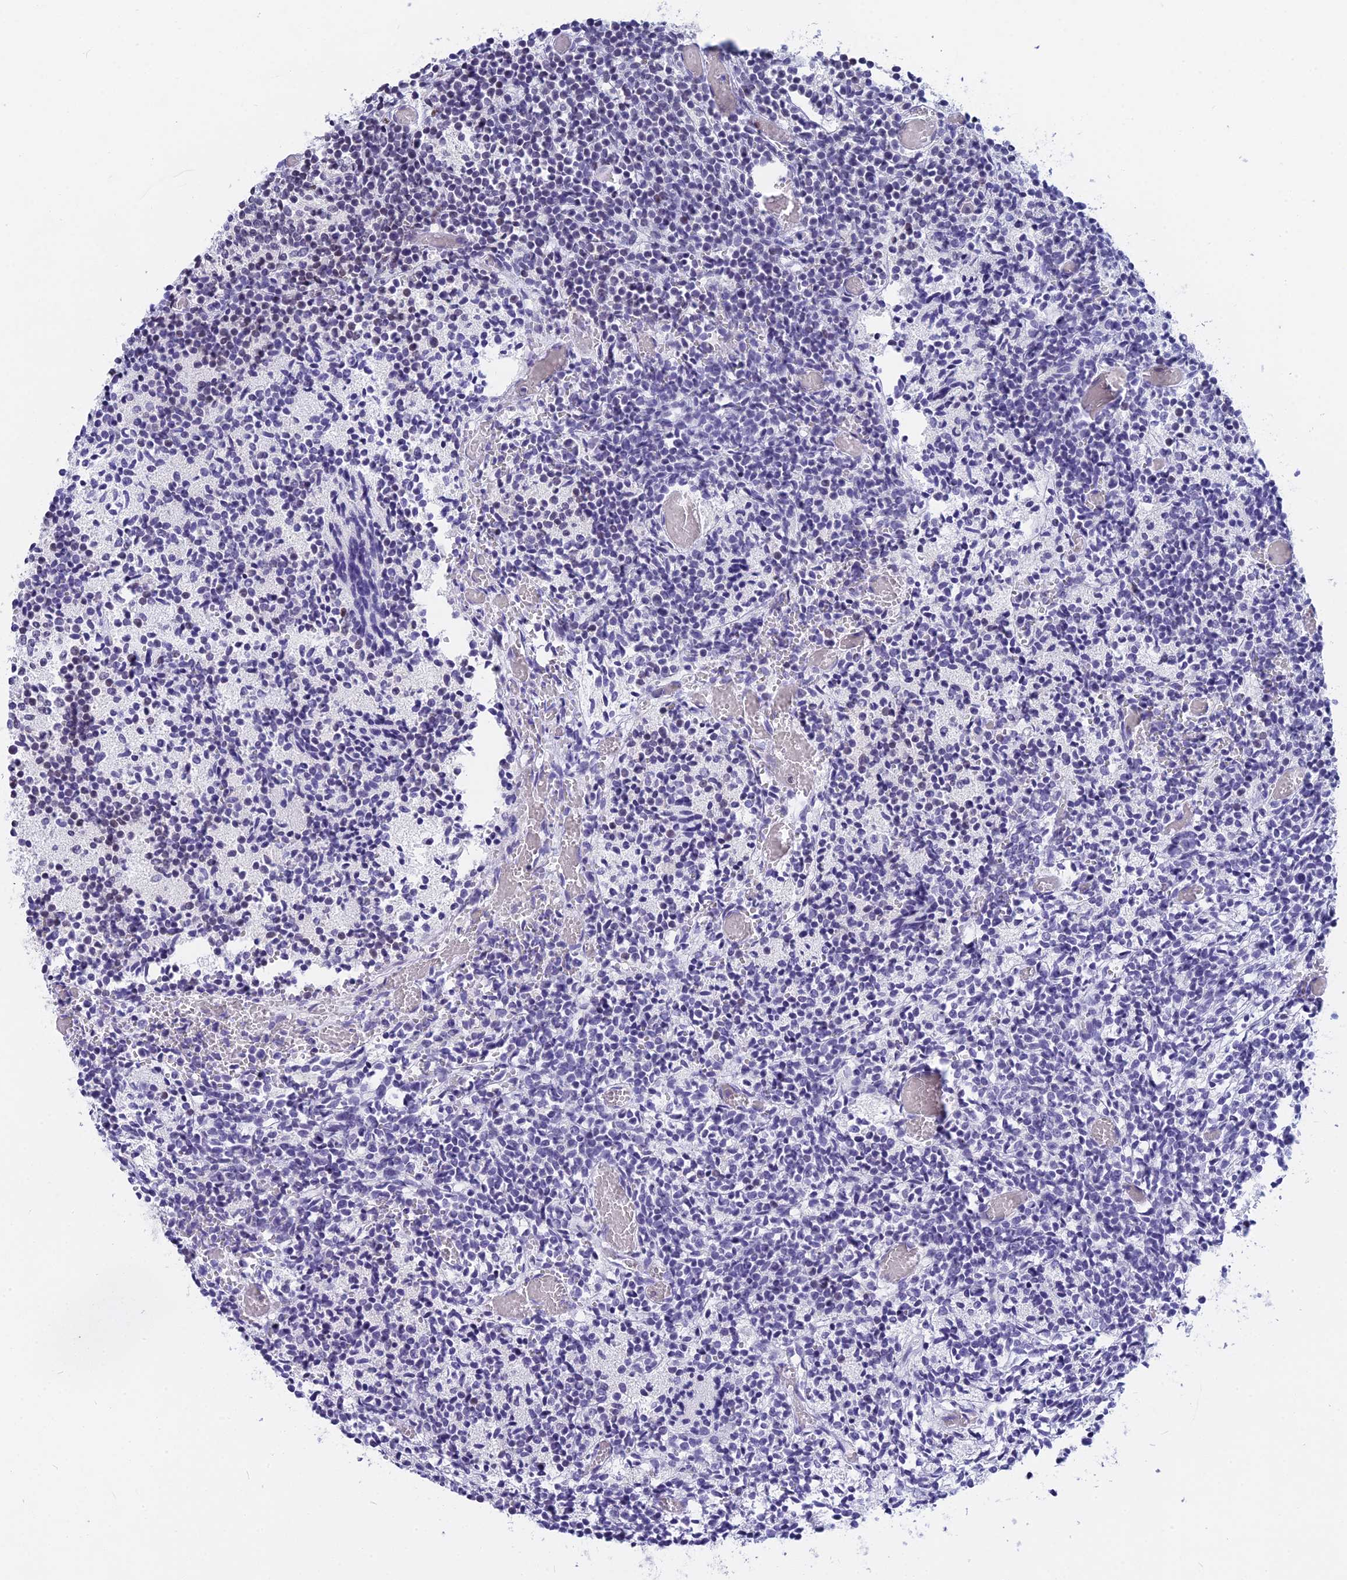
{"staining": {"intensity": "moderate", "quantity": "<25%", "location": "nuclear"}, "tissue": "glioma", "cell_type": "Tumor cells", "image_type": "cancer", "snomed": [{"axis": "morphology", "description": "Glioma, malignant, Low grade"}, {"axis": "topography", "description": "Brain"}], "caption": "Protein analysis of malignant glioma (low-grade) tissue demonstrates moderate nuclear expression in approximately <25% of tumor cells.", "gene": "NSA2", "patient": {"sex": "female", "age": 1}}